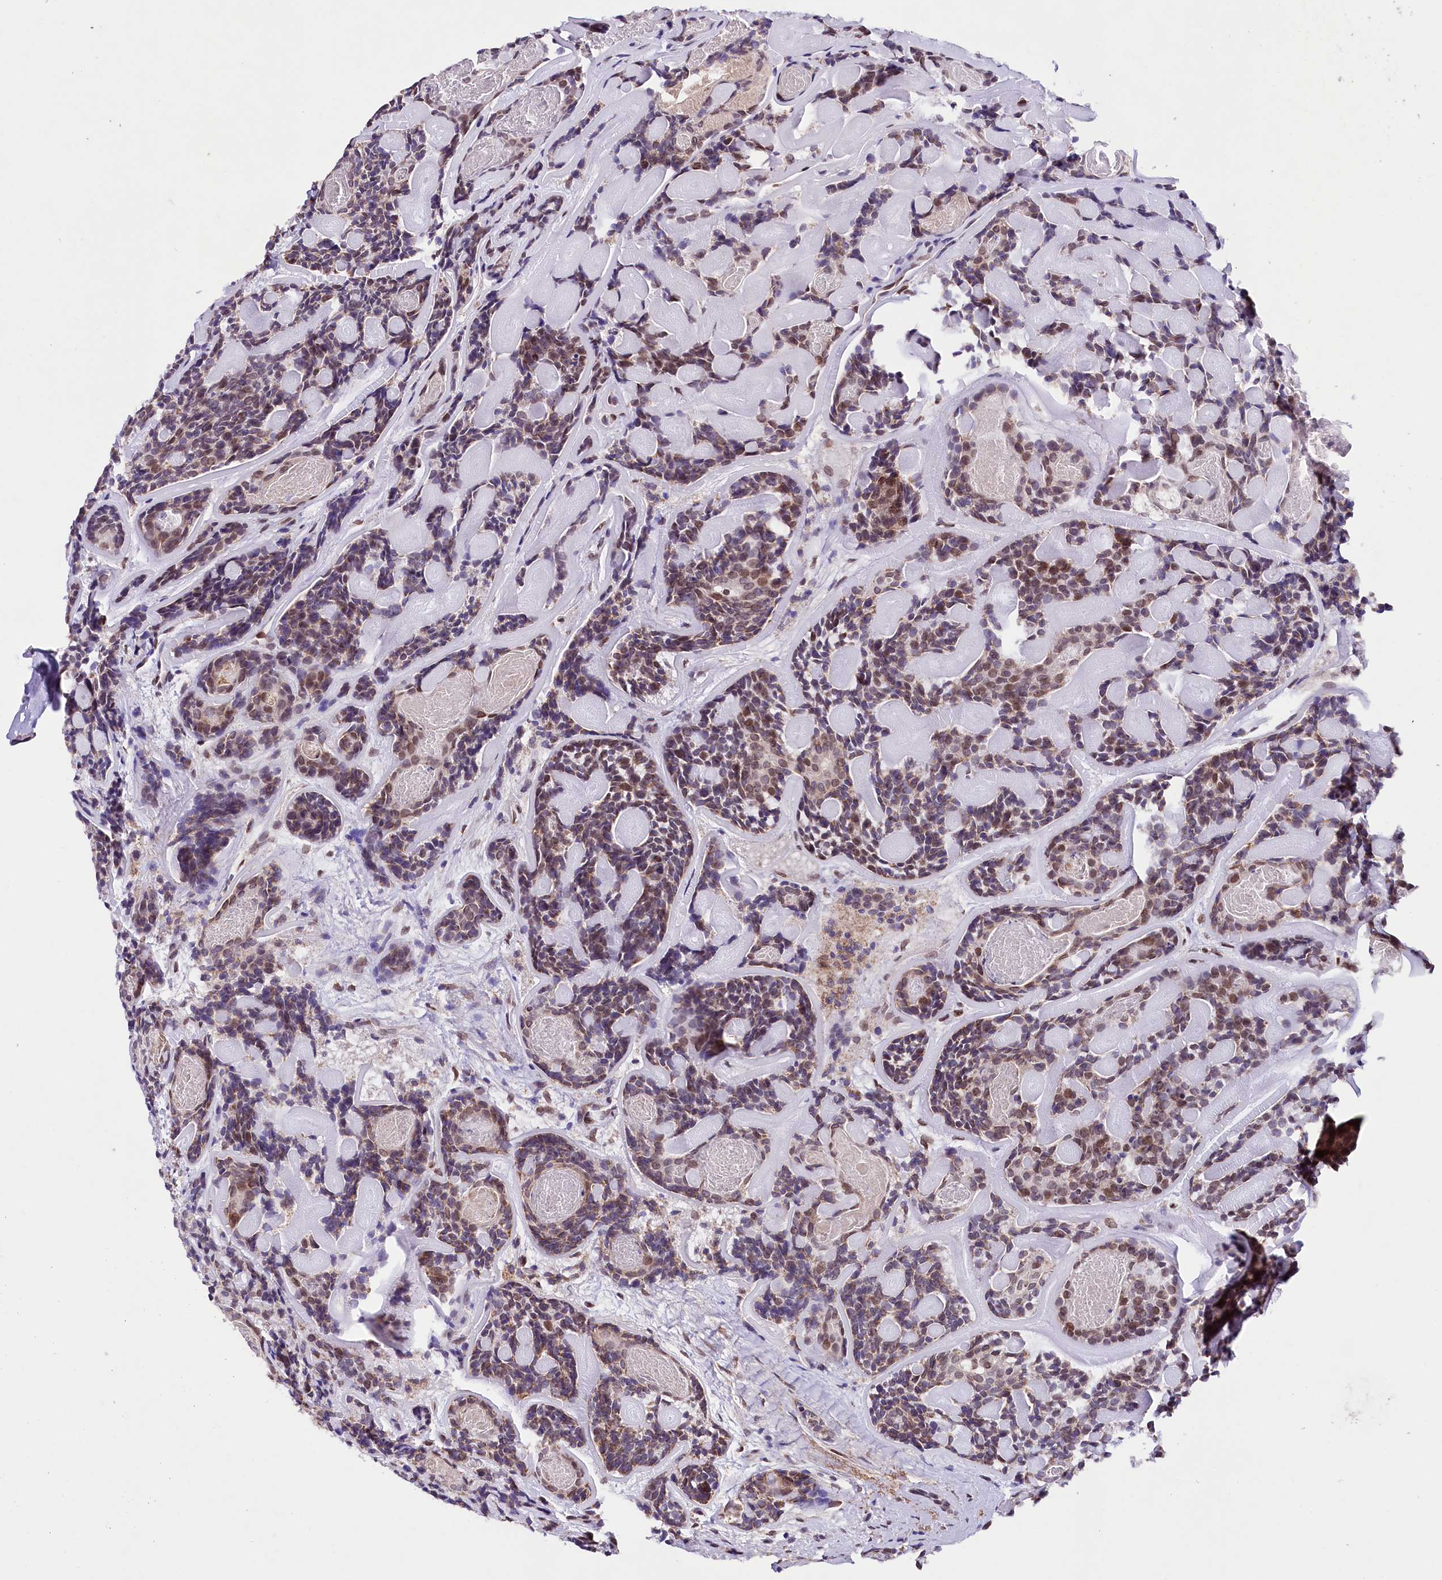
{"staining": {"intensity": "moderate", "quantity": "<25%", "location": "nuclear"}, "tissue": "head and neck cancer", "cell_type": "Tumor cells", "image_type": "cancer", "snomed": [{"axis": "morphology", "description": "Adenocarcinoma, NOS"}, {"axis": "topography", "description": "Salivary gland"}, {"axis": "topography", "description": "Head-Neck"}], "caption": "Head and neck cancer (adenocarcinoma) was stained to show a protein in brown. There is low levels of moderate nuclear expression in about <25% of tumor cells.", "gene": "ZNF226", "patient": {"sex": "female", "age": 63}}